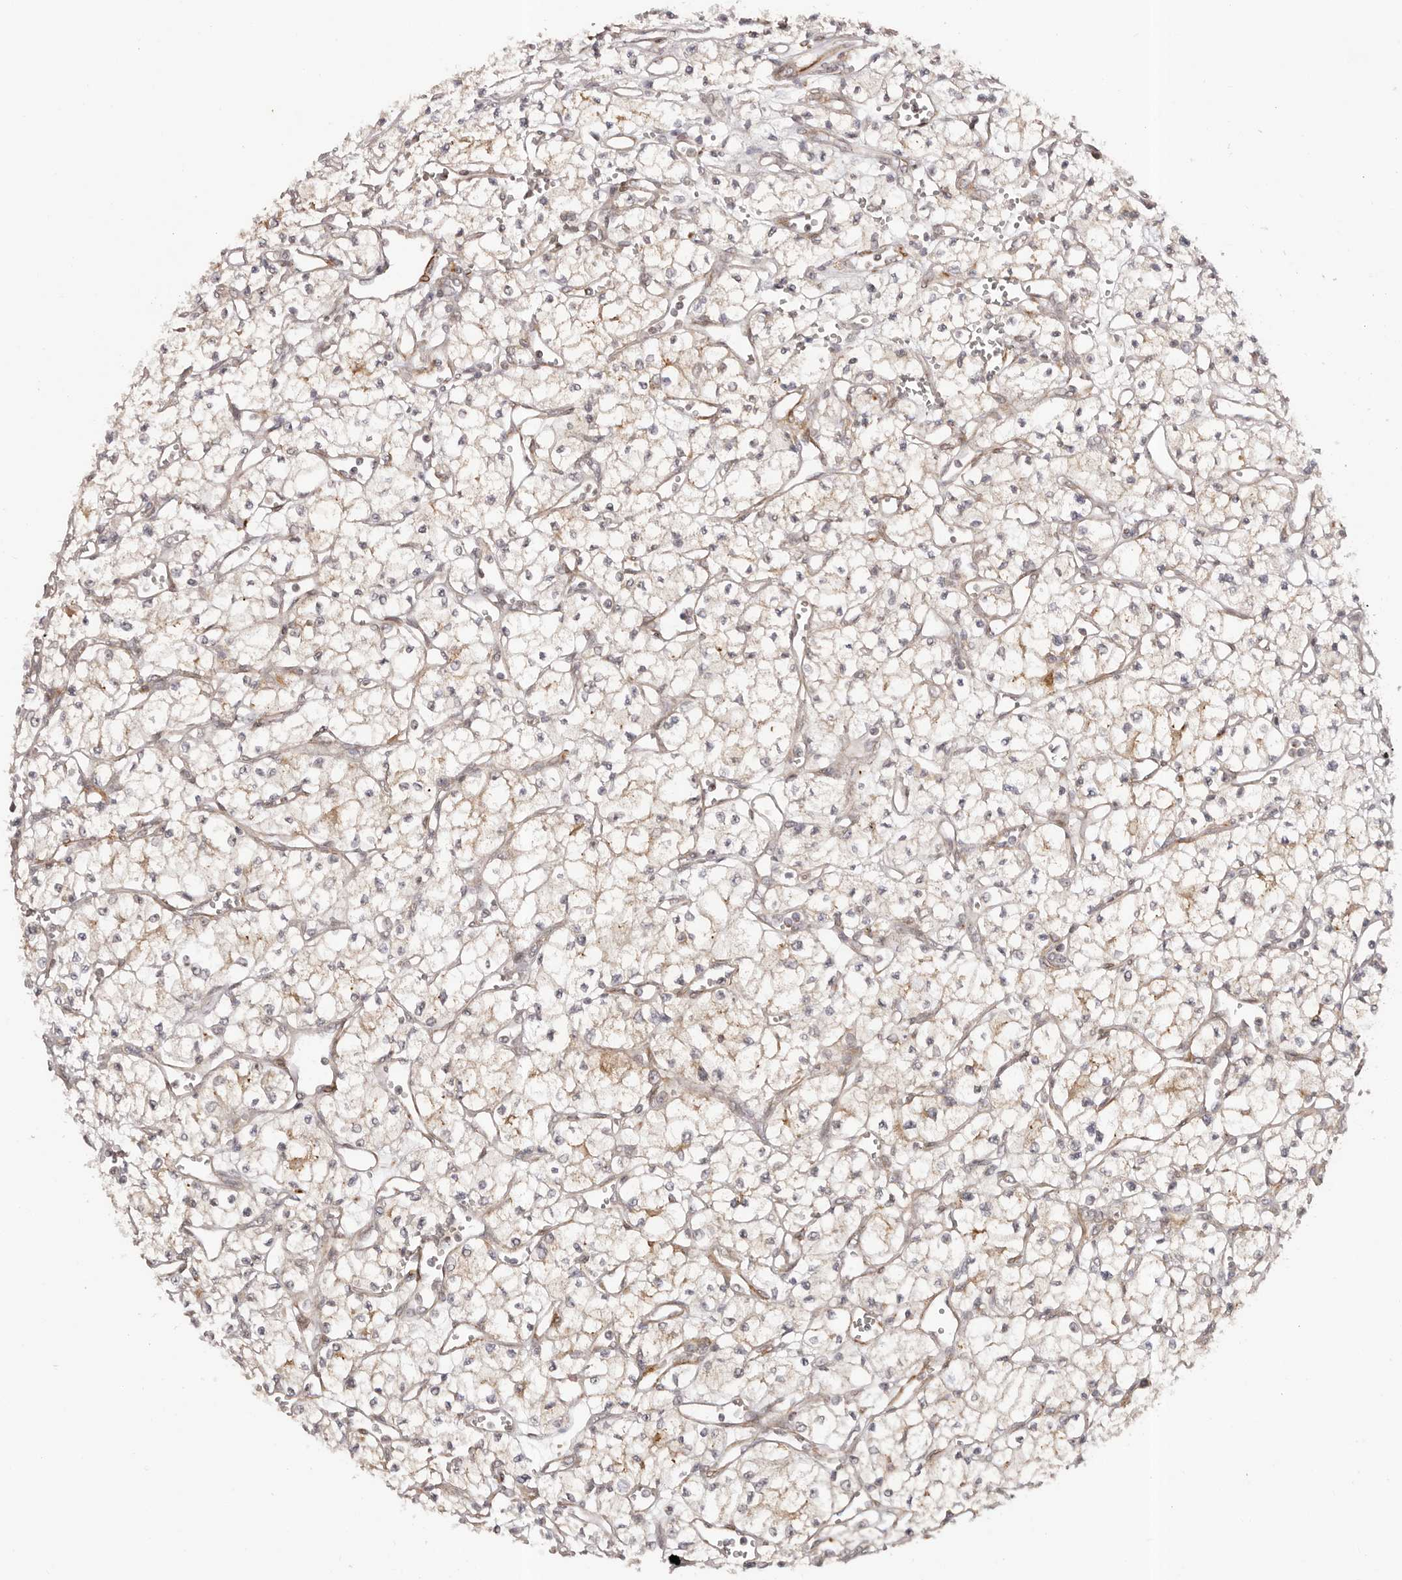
{"staining": {"intensity": "negative", "quantity": "none", "location": "none"}, "tissue": "renal cancer", "cell_type": "Tumor cells", "image_type": "cancer", "snomed": [{"axis": "morphology", "description": "Adenocarcinoma, NOS"}, {"axis": "topography", "description": "Kidney"}], "caption": "Histopathology image shows no significant protein positivity in tumor cells of renal cancer.", "gene": "MICAL2", "patient": {"sex": "male", "age": 59}}